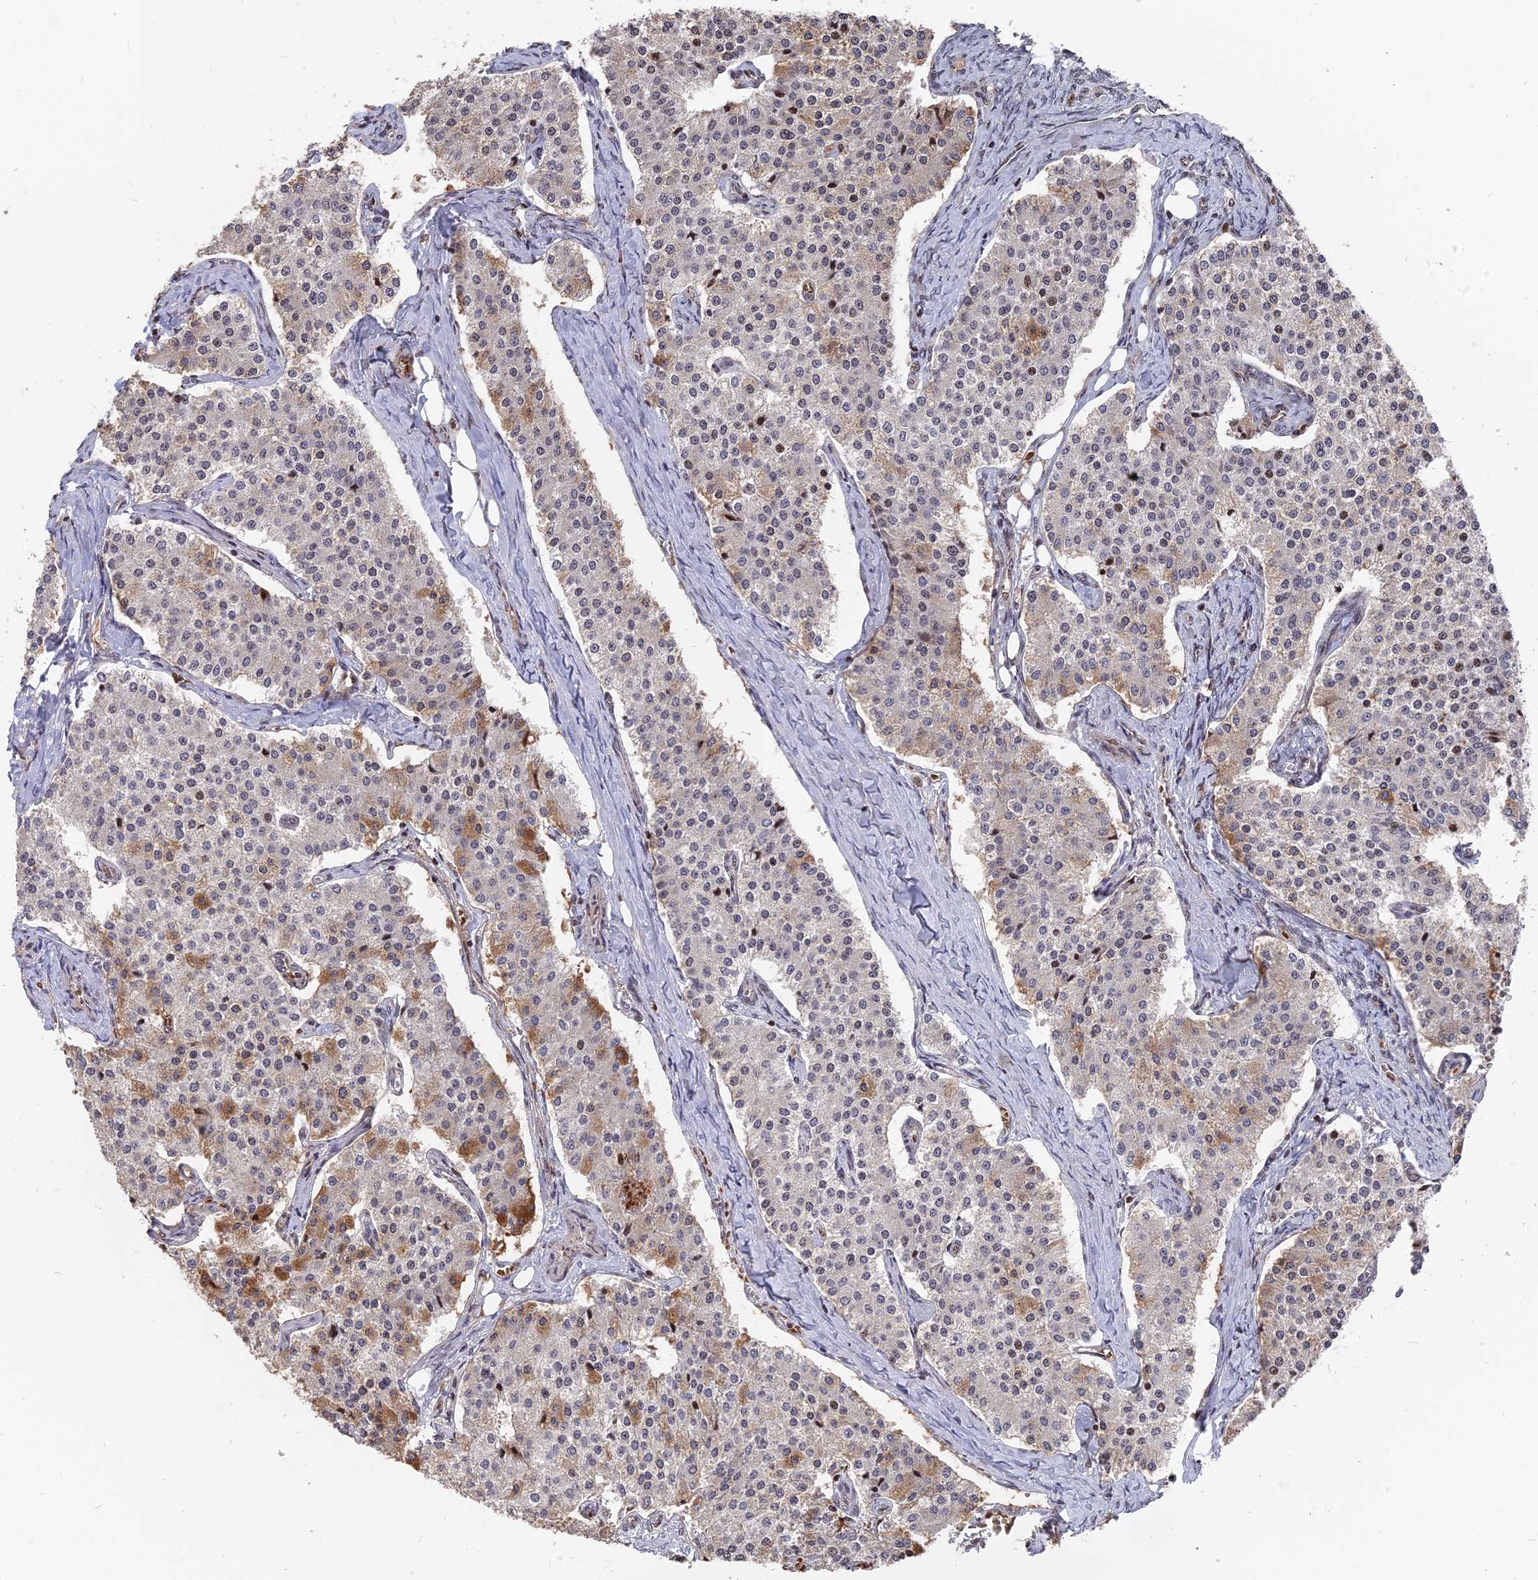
{"staining": {"intensity": "moderate", "quantity": "<25%", "location": "cytoplasmic/membranous"}, "tissue": "carcinoid", "cell_type": "Tumor cells", "image_type": "cancer", "snomed": [{"axis": "morphology", "description": "Carcinoid, malignant, NOS"}, {"axis": "topography", "description": "Colon"}], "caption": "IHC (DAB (3,3'-diaminobenzidine)) staining of human carcinoid displays moderate cytoplasmic/membranous protein positivity in about <25% of tumor cells.", "gene": "NR1H3", "patient": {"sex": "female", "age": 52}}